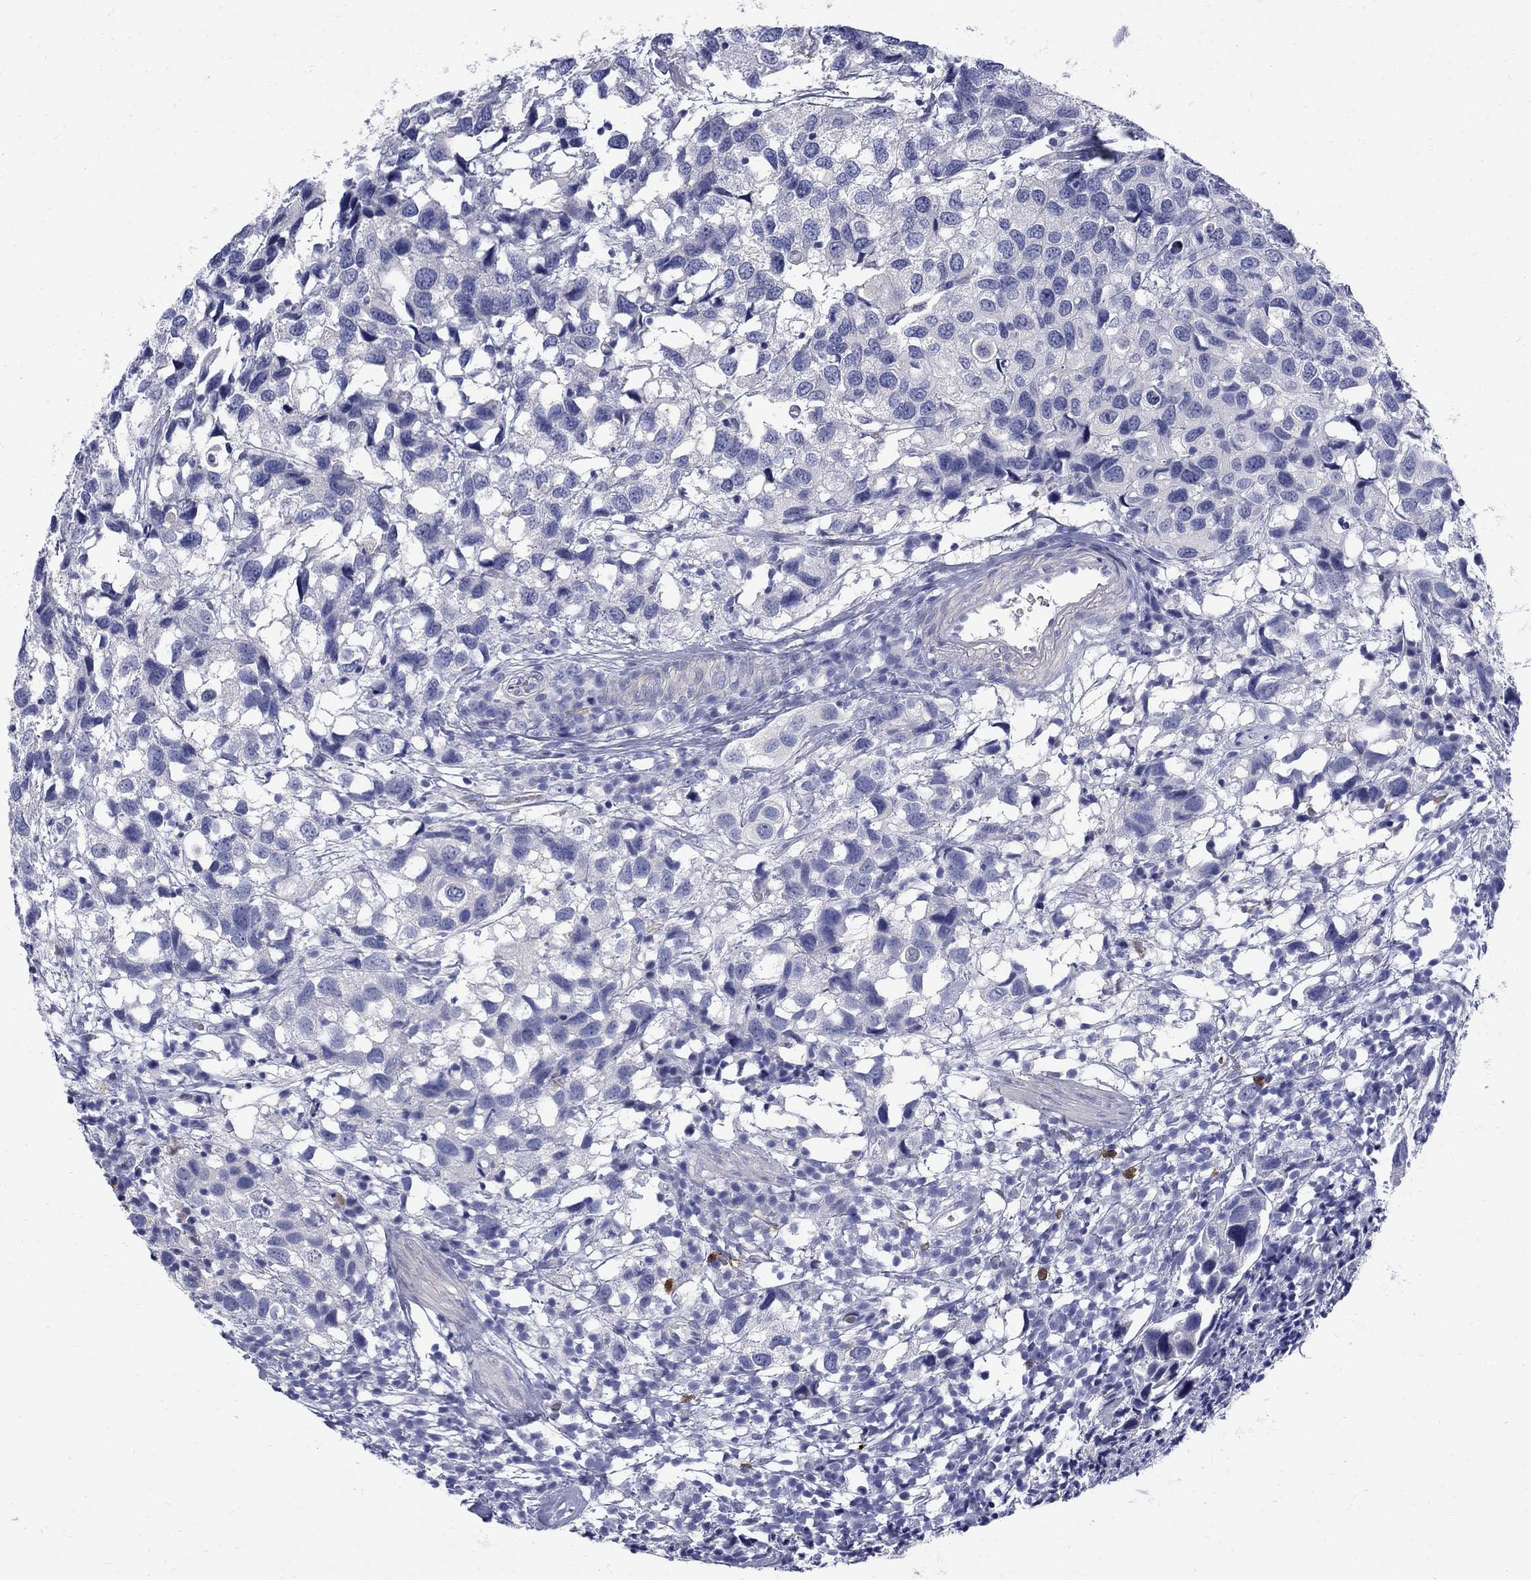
{"staining": {"intensity": "negative", "quantity": "none", "location": "none"}, "tissue": "urothelial cancer", "cell_type": "Tumor cells", "image_type": "cancer", "snomed": [{"axis": "morphology", "description": "Urothelial carcinoma, High grade"}, {"axis": "topography", "description": "Urinary bladder"}], "caption": "This is an immunohistochemistry micrograph of human urothelial cancer. There is no expression in tumor cells.", "gene": "SERPINB2", "patient": {"sex": "male", "age": 79}}